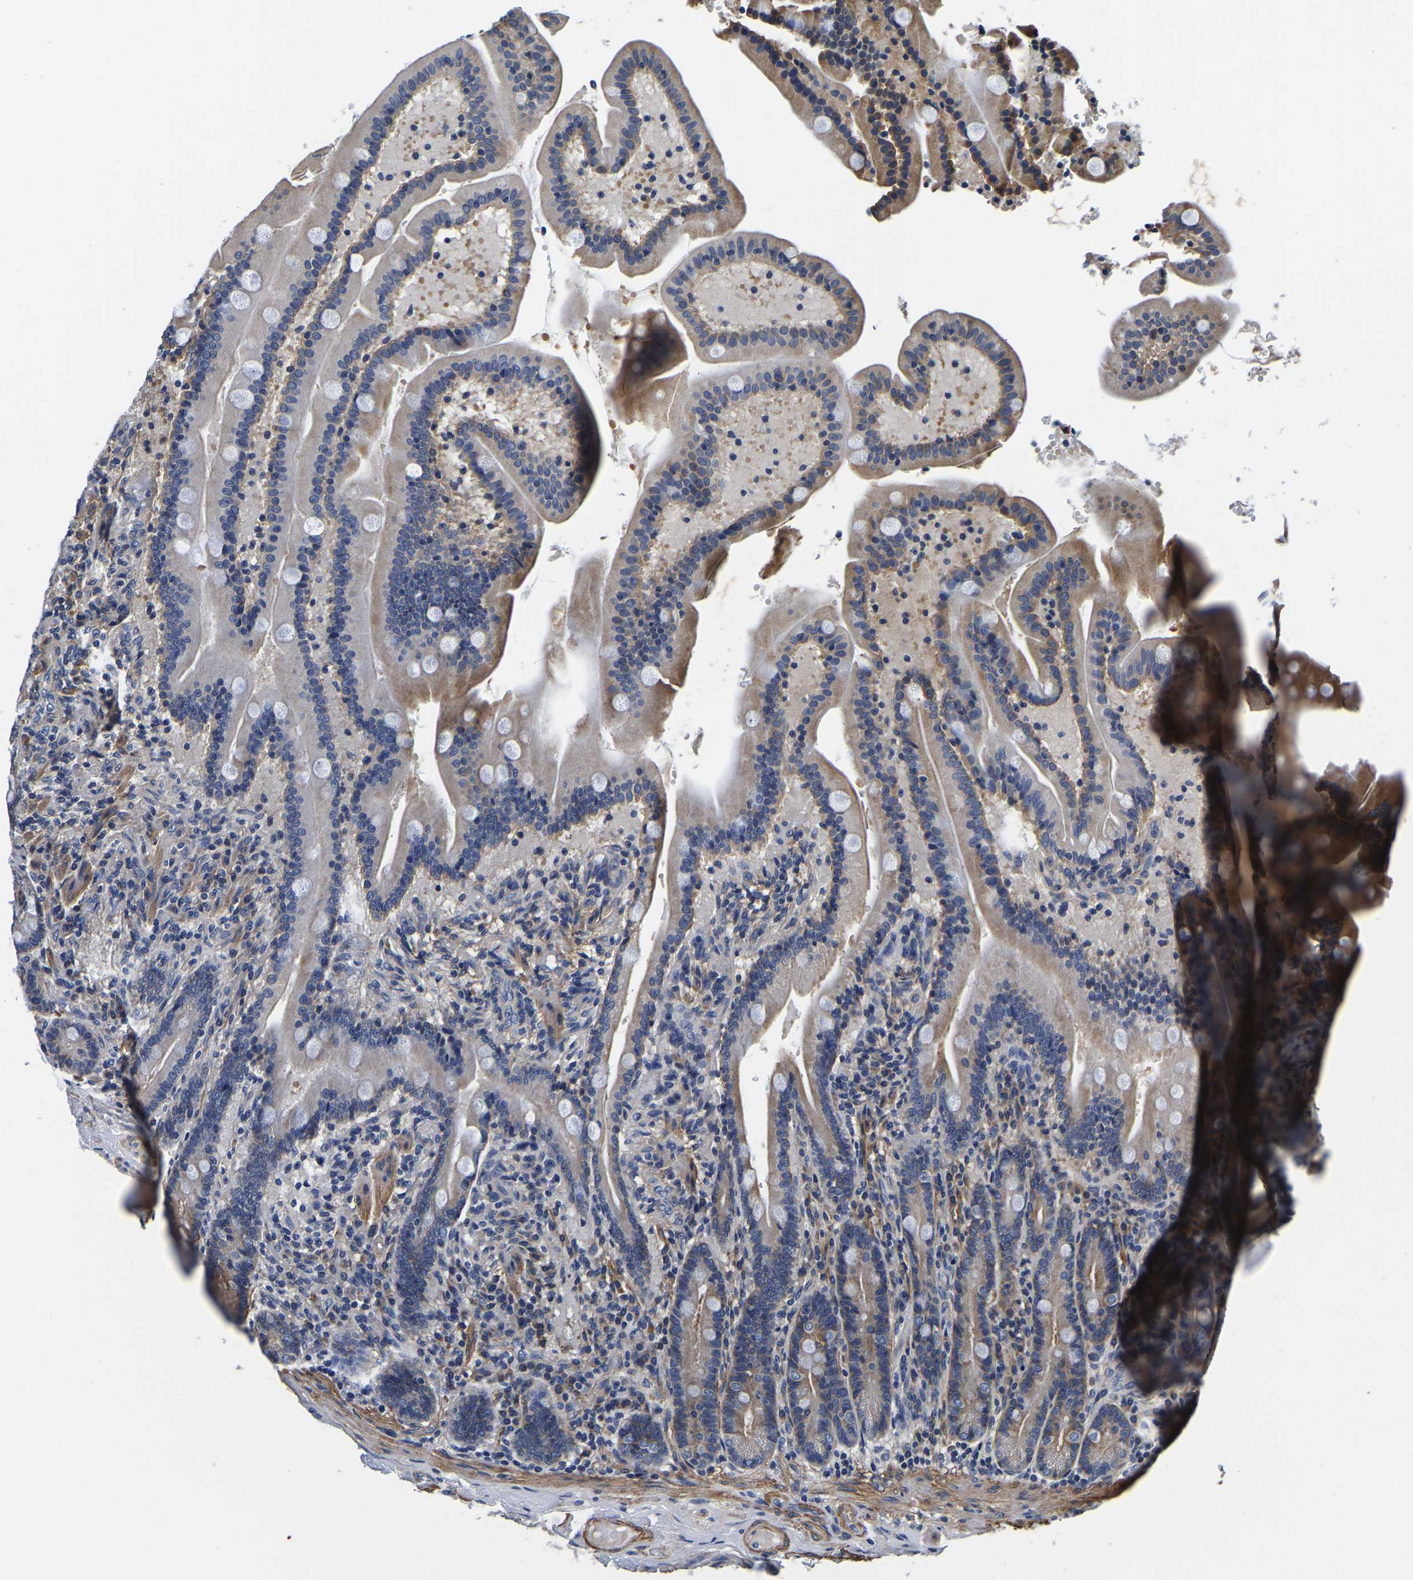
{"staining": {"intensity": "moderate", "quantity": "25%-75%", "location": "cytoplasmic/membranous"}, "tissue": "duodenum", "cell_type": "Glandular cells", "image_type": "normal", "snomed": [{"axis": "morphology", "description": "Normal tissue, NOS"}, {"axis": "topography", "description": "Duodenum"}], "caption": "High-magnification brightfield microscopy of benign duodenum stained with DAB (3,3'-diaminobenzidine) (brown) and counterstained with hematoxylin (blue). glandular cells exhibit moderate cytoplasmic/membranous staining is identified in approximately25%-75% of cells. (DAB (3,3'-diaminobenzidine) = brown stain, brightfield microscopy at high magnification).", "gene": "KCTD17", "patient": {"sex": "male", "age": 54}}